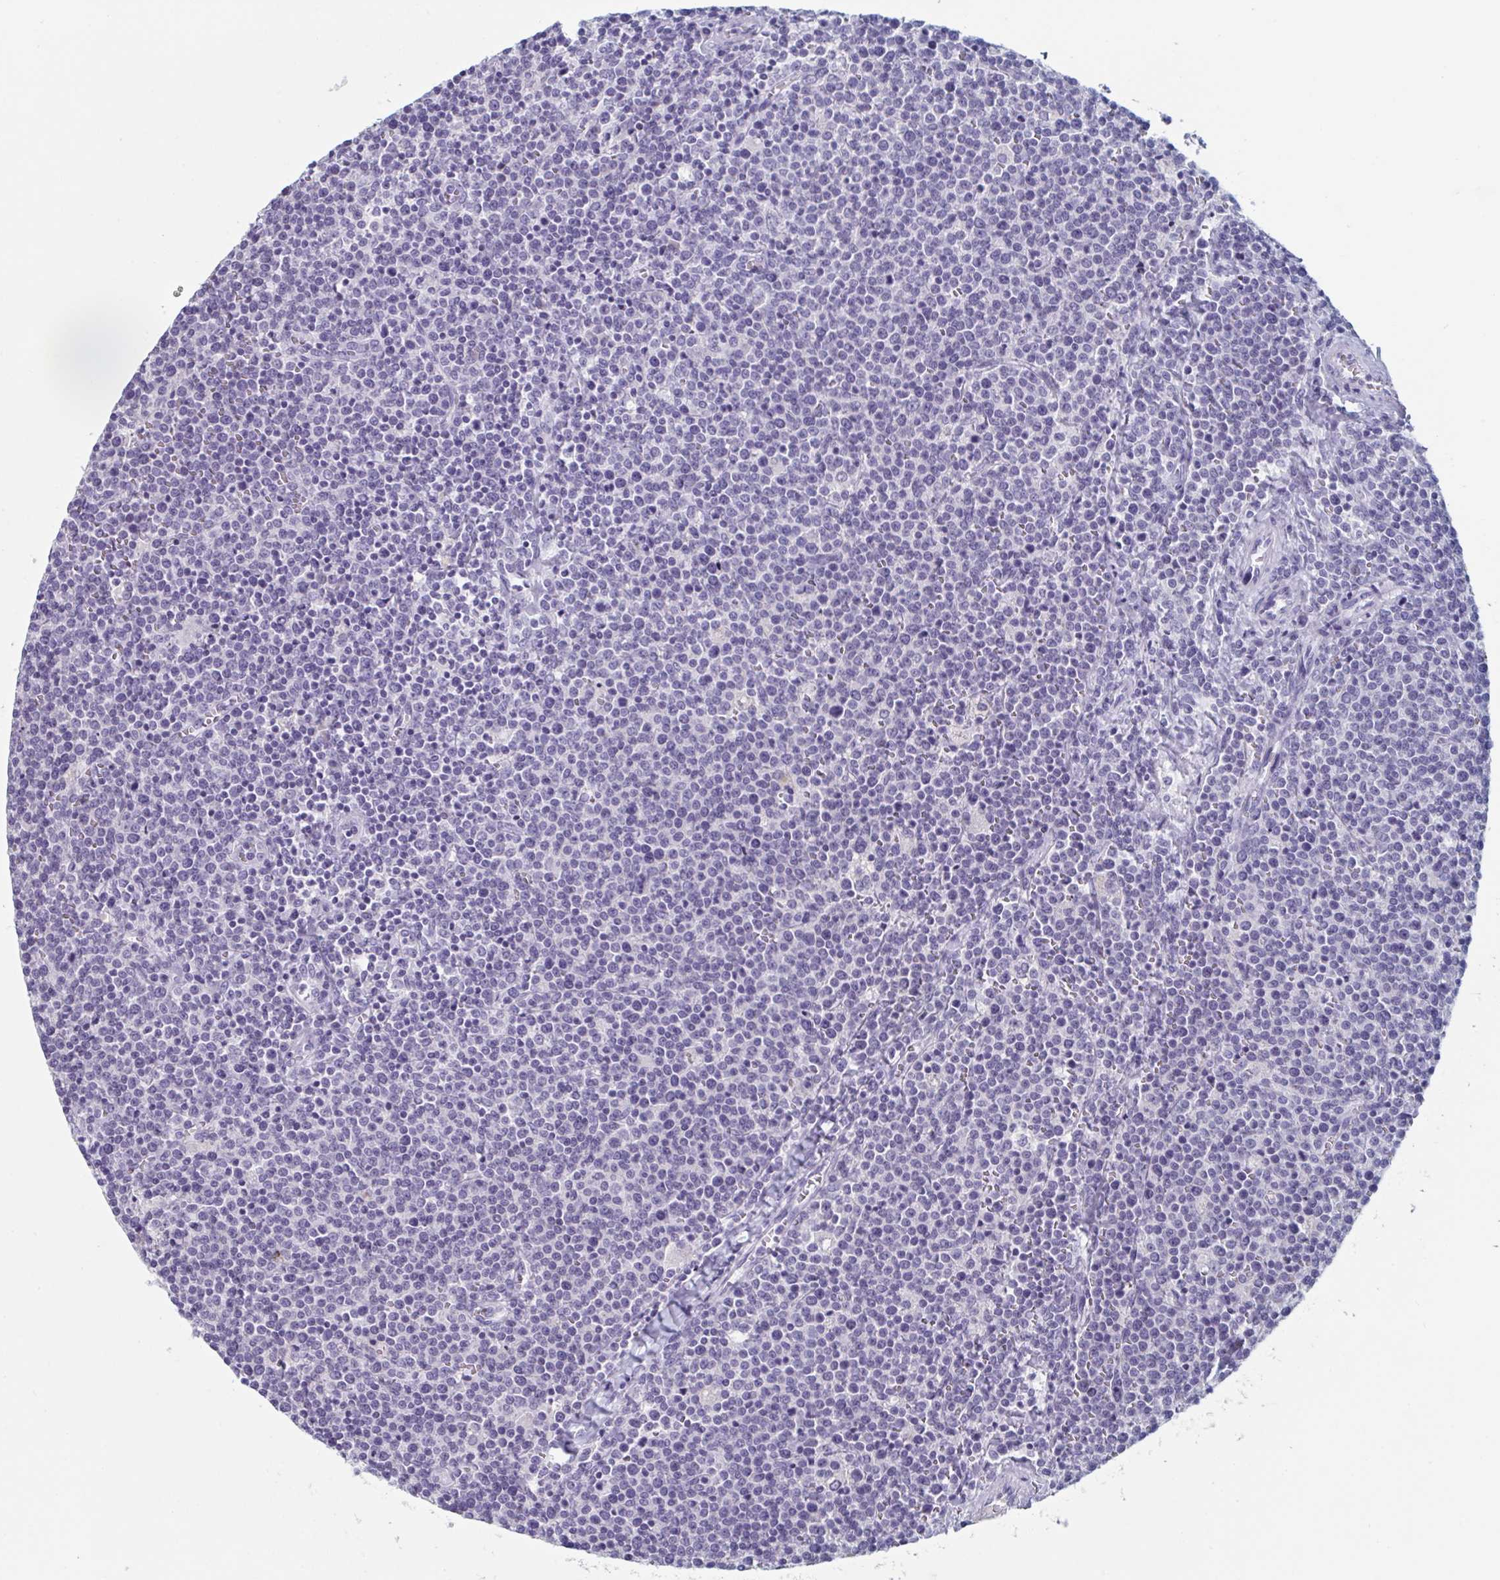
{"staining": {"intensity": "negative", "quantity": "none", "location": "none"}, "tissue": "lymphoma", "cell_type": "Tumor cells", "image_type": "cancer", "snomed": [{"axis": "morphology", "description": "Malignant lymphoma, non-Hodgkin's type, High grade"}, {"axis": "topography", "description": "Lymph node"}], "caption": "High magnification brightfield microscopy of malignant lymphoma, non-Hodgkin's type (high-grade) stained with DAB (brown) and counterstained with hematoxylin (blue): tumor cells show no significant expression.", "gene": "NDUFC2", "patient": {"sex": "male", "age": 61}}